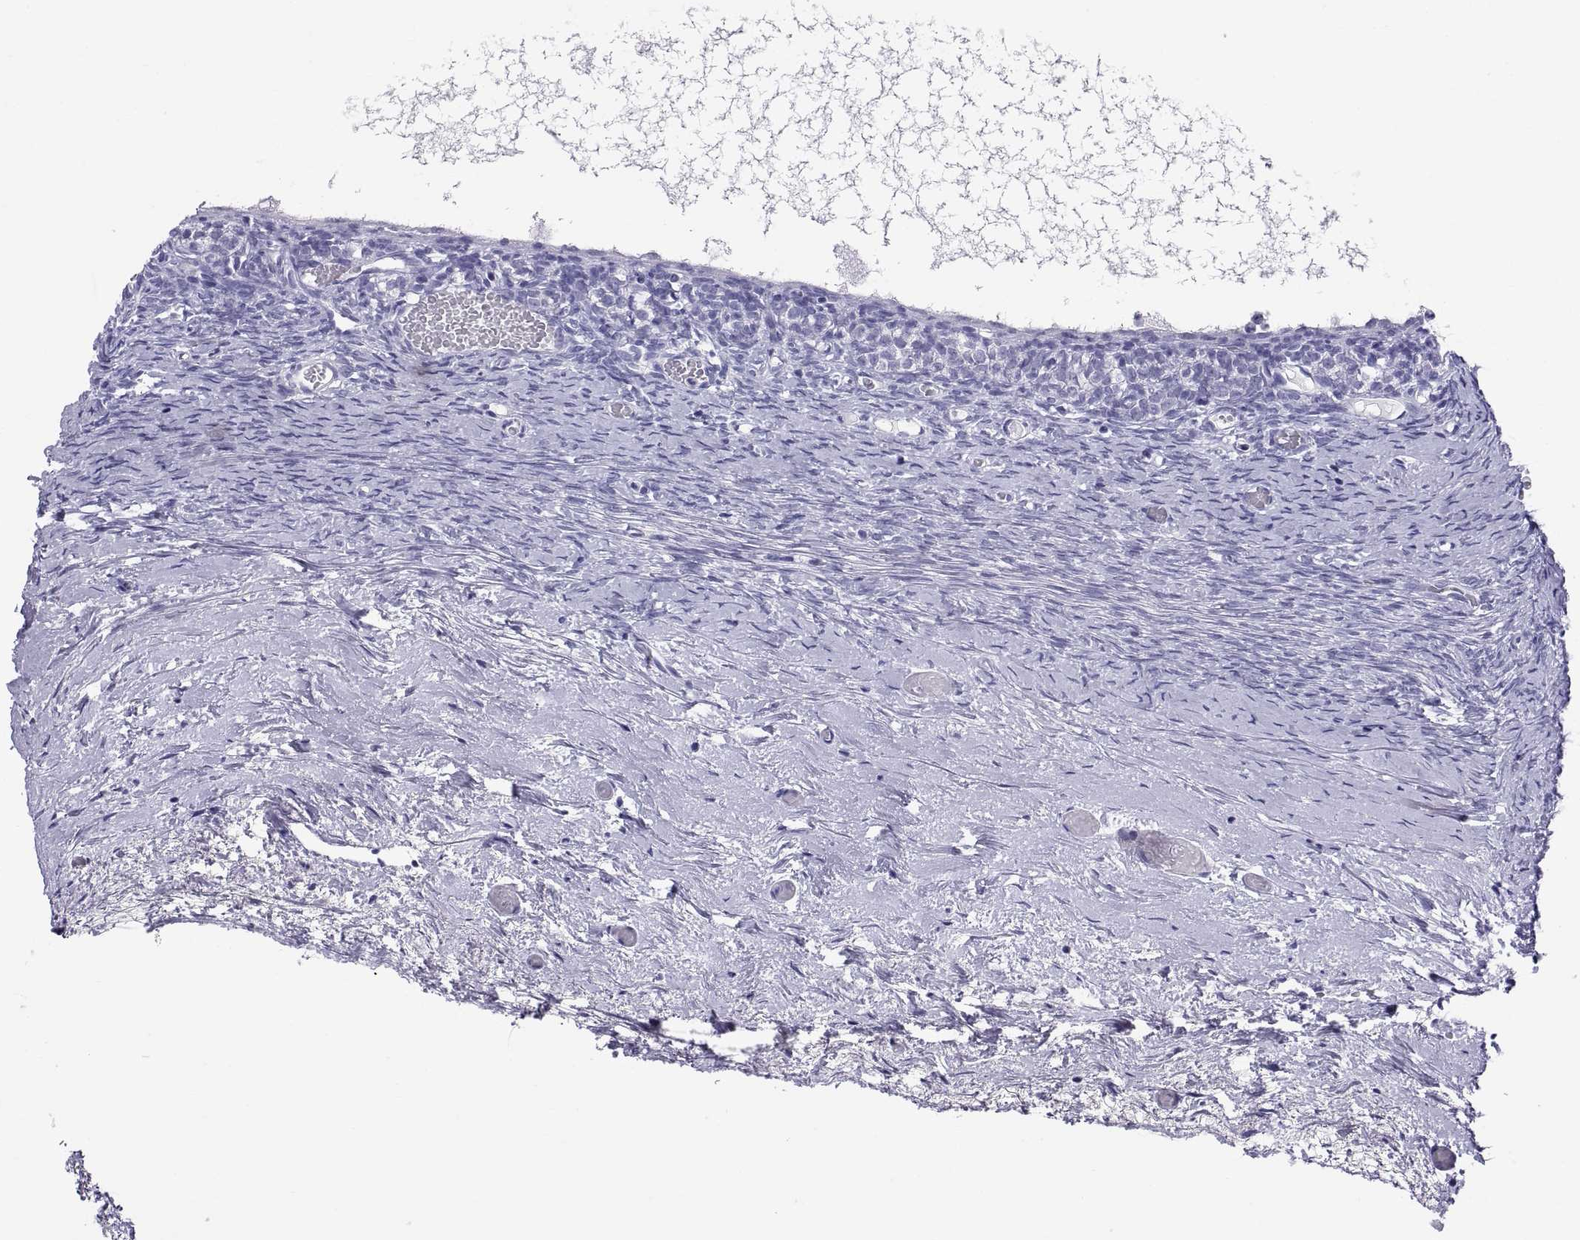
{"staining": {"intensity": "negative", "quantity": "none", "location": "none"}, "tissue": "ovary", "cell_type": "Ovarian stroma cells", "image_type": "normal", "snomed": [{"axis": "morphology", "description": "Normal tissue, NOS"}, {"axis": "topography", "description": "Ovary"}], "caption": "A micrograph of ovary stained for a protein shows no brown staining in ovarian stroma cells.", "gene": "RNASE12", "patient": {"sex": "female", "age": 39}}